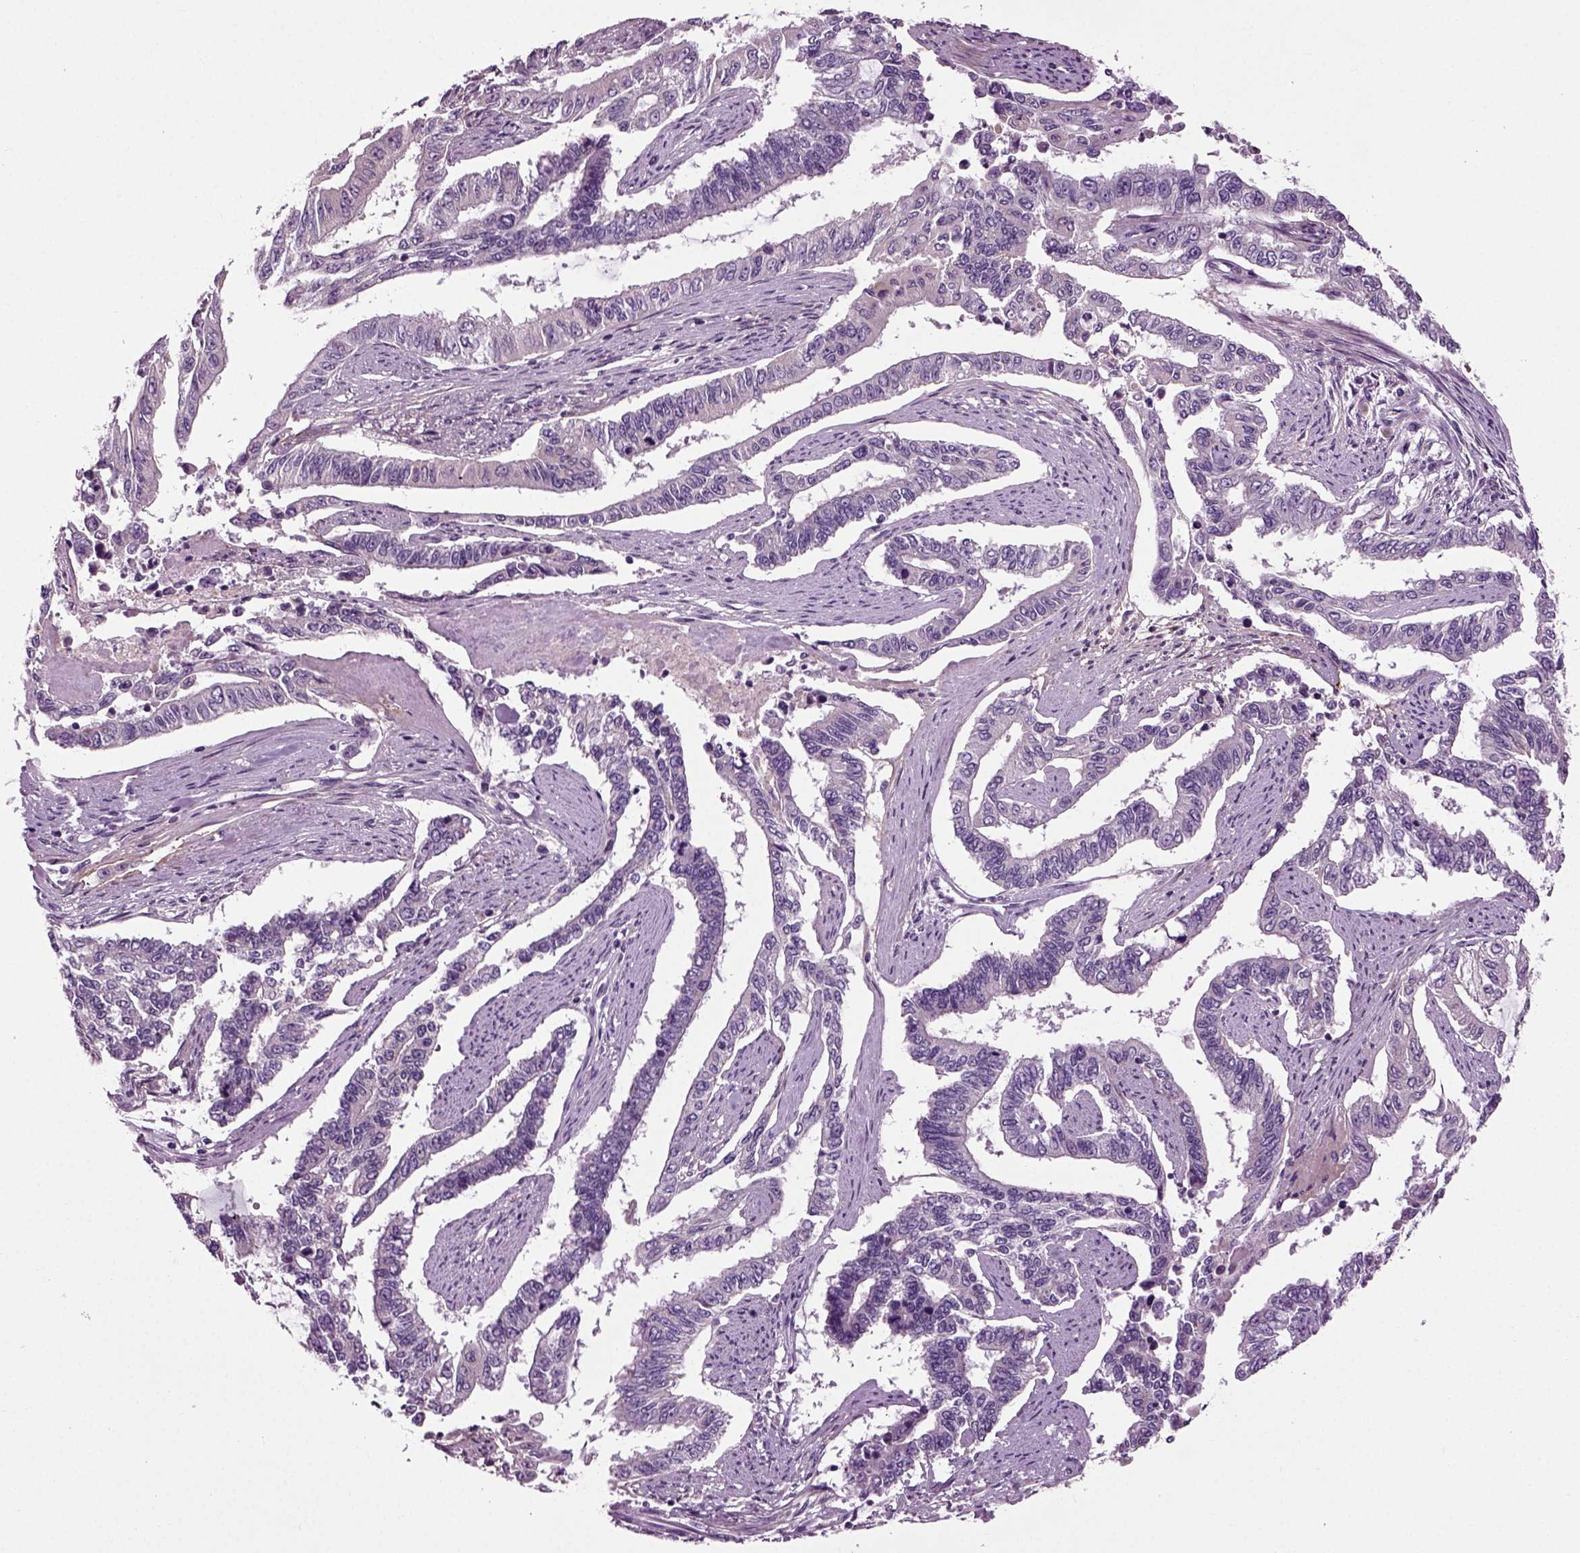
{"staining": {"intensity": "negative", "quantity": "none", "location": "none"}, "tissue": "endometrial cancer", "cell_type": "Tumor cells", "image_type": "cancer", "snomed": [{"axis": "morphology", "description": "Adenocarcinoma, NOS"}, {"axis": "topography", "description": "Uterus"}], "caption": "A histopathology image of endometrial adenocarcinoma stained for a protein demonstrates no brown staining in tumor cells.", "gene": "SPATA17", "patient": {"sex": "female", "age": 59}}